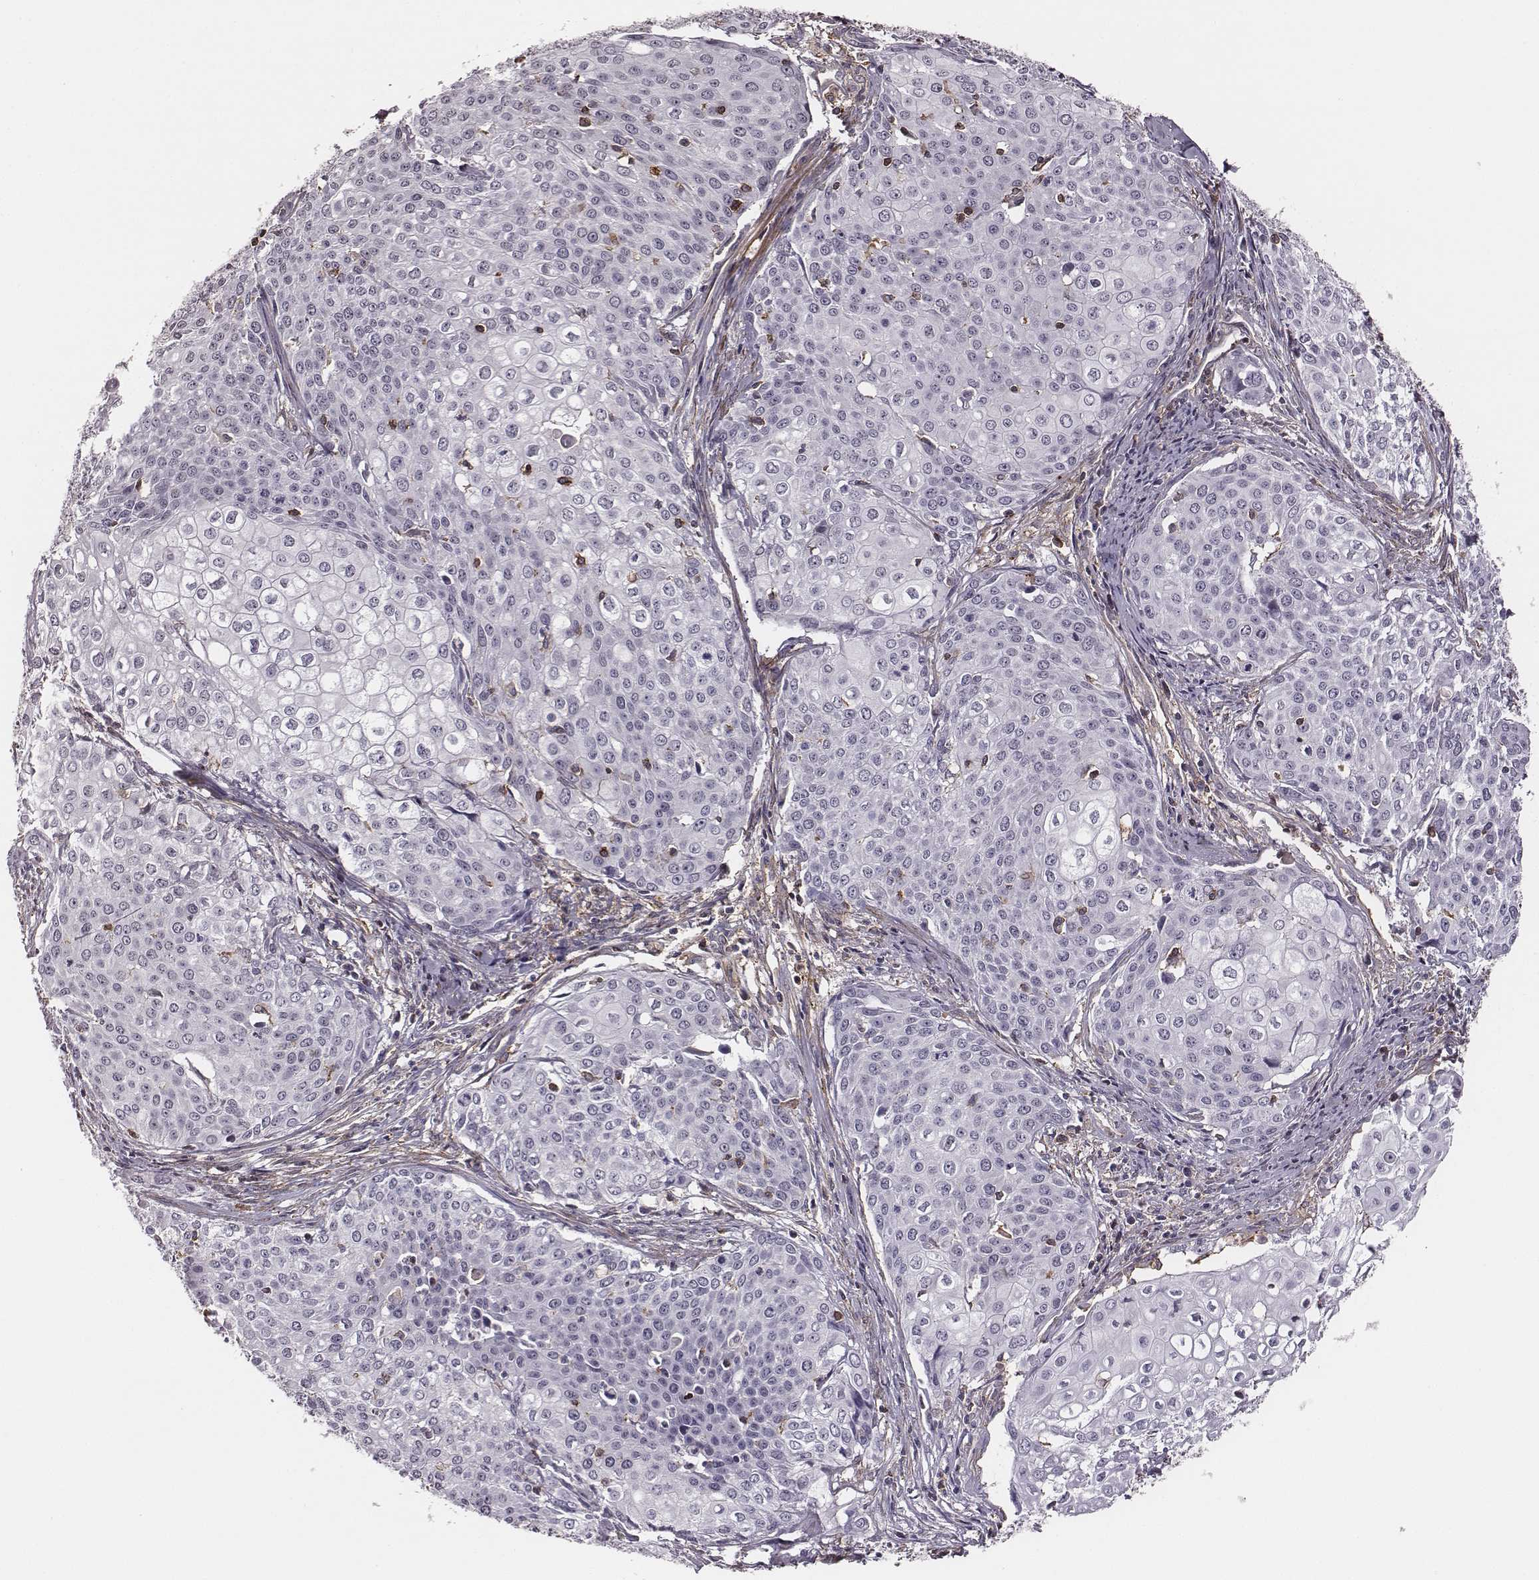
{"staining": {"intensity": "negative", "quantity": "none", "location": "none"}, "tissue": "cervical cancer", "cell_type": "Tumor cells", "image_type": "cancer", "snomed": [{"axis": "morphology", "description": "Squamous cell carcinoma, NOS"}, {"axis": "topography", "description": "Cervix"}], "caption": "Immunohistochemistry (IHC) image of neoplastic tissue: squamous cell carcinoma (cervical) stained with DAB (3,3'-diaminobenzidine) shows no significant protein positivity in tumor cells.", "gene": "ZYX", "patient": {"sex": "female", "age": 39}}